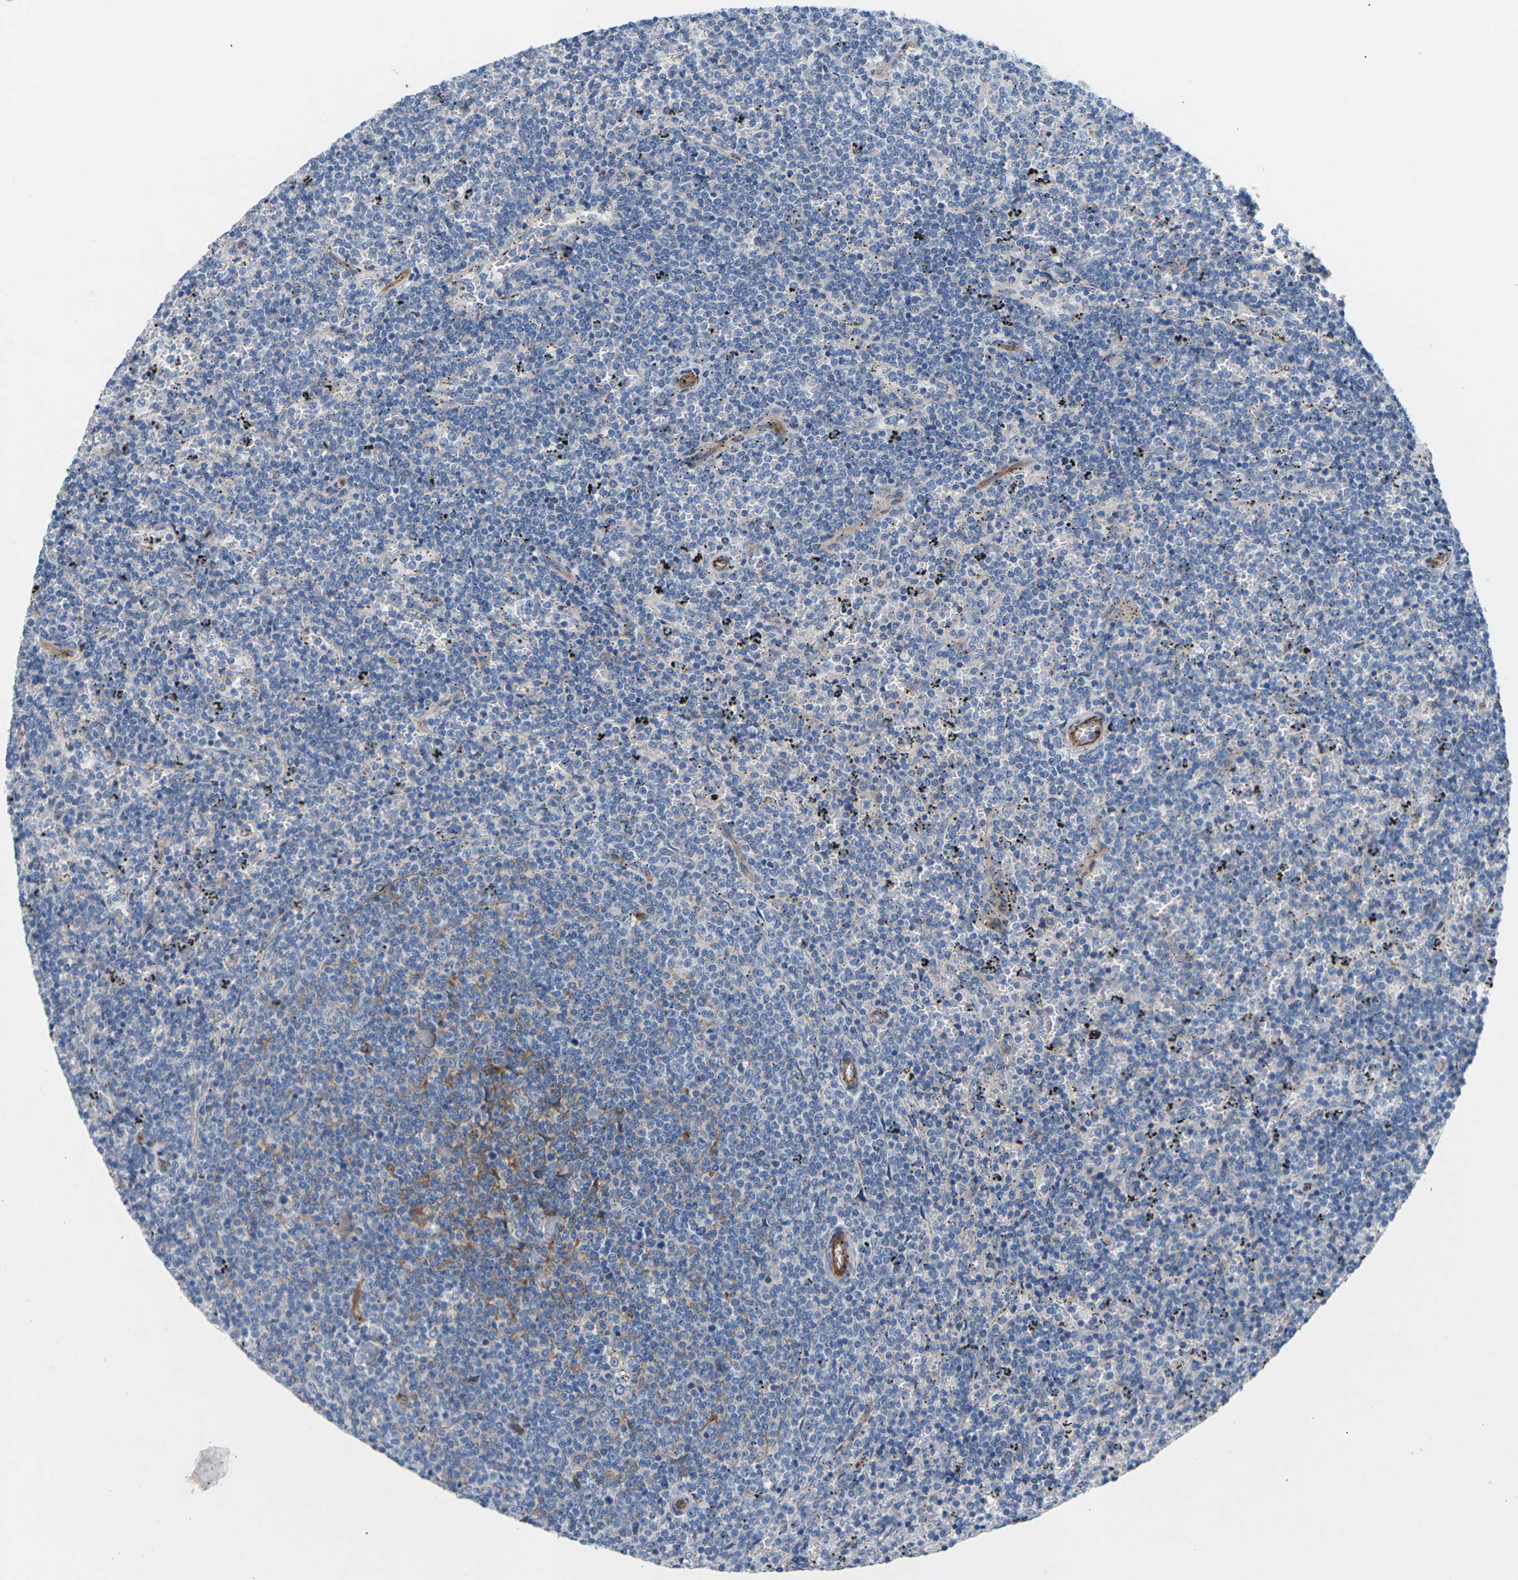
{"staining": {"intensity": "negative", "quantity": "none", "location": "none"}, "tissue": "lymphoma", "cell_type": "Tumor cells", "image_type": "cancer", "snomed": [{"axis": "morphology", "description": "Malignant lymphoma, non-Hodgkin's type, Low grade"}, {"axis": "topography", "description": "Spleen"}], "caption": "DAB (3,3'-diaminobenzidine) immunohistochemical staining of human low-grade malignant lymphoma, non-Hodgkin's type displays no significant expression in tumor cells.", "gene": "ITGA5", "patient": {"sex": "female", "age": 50}}